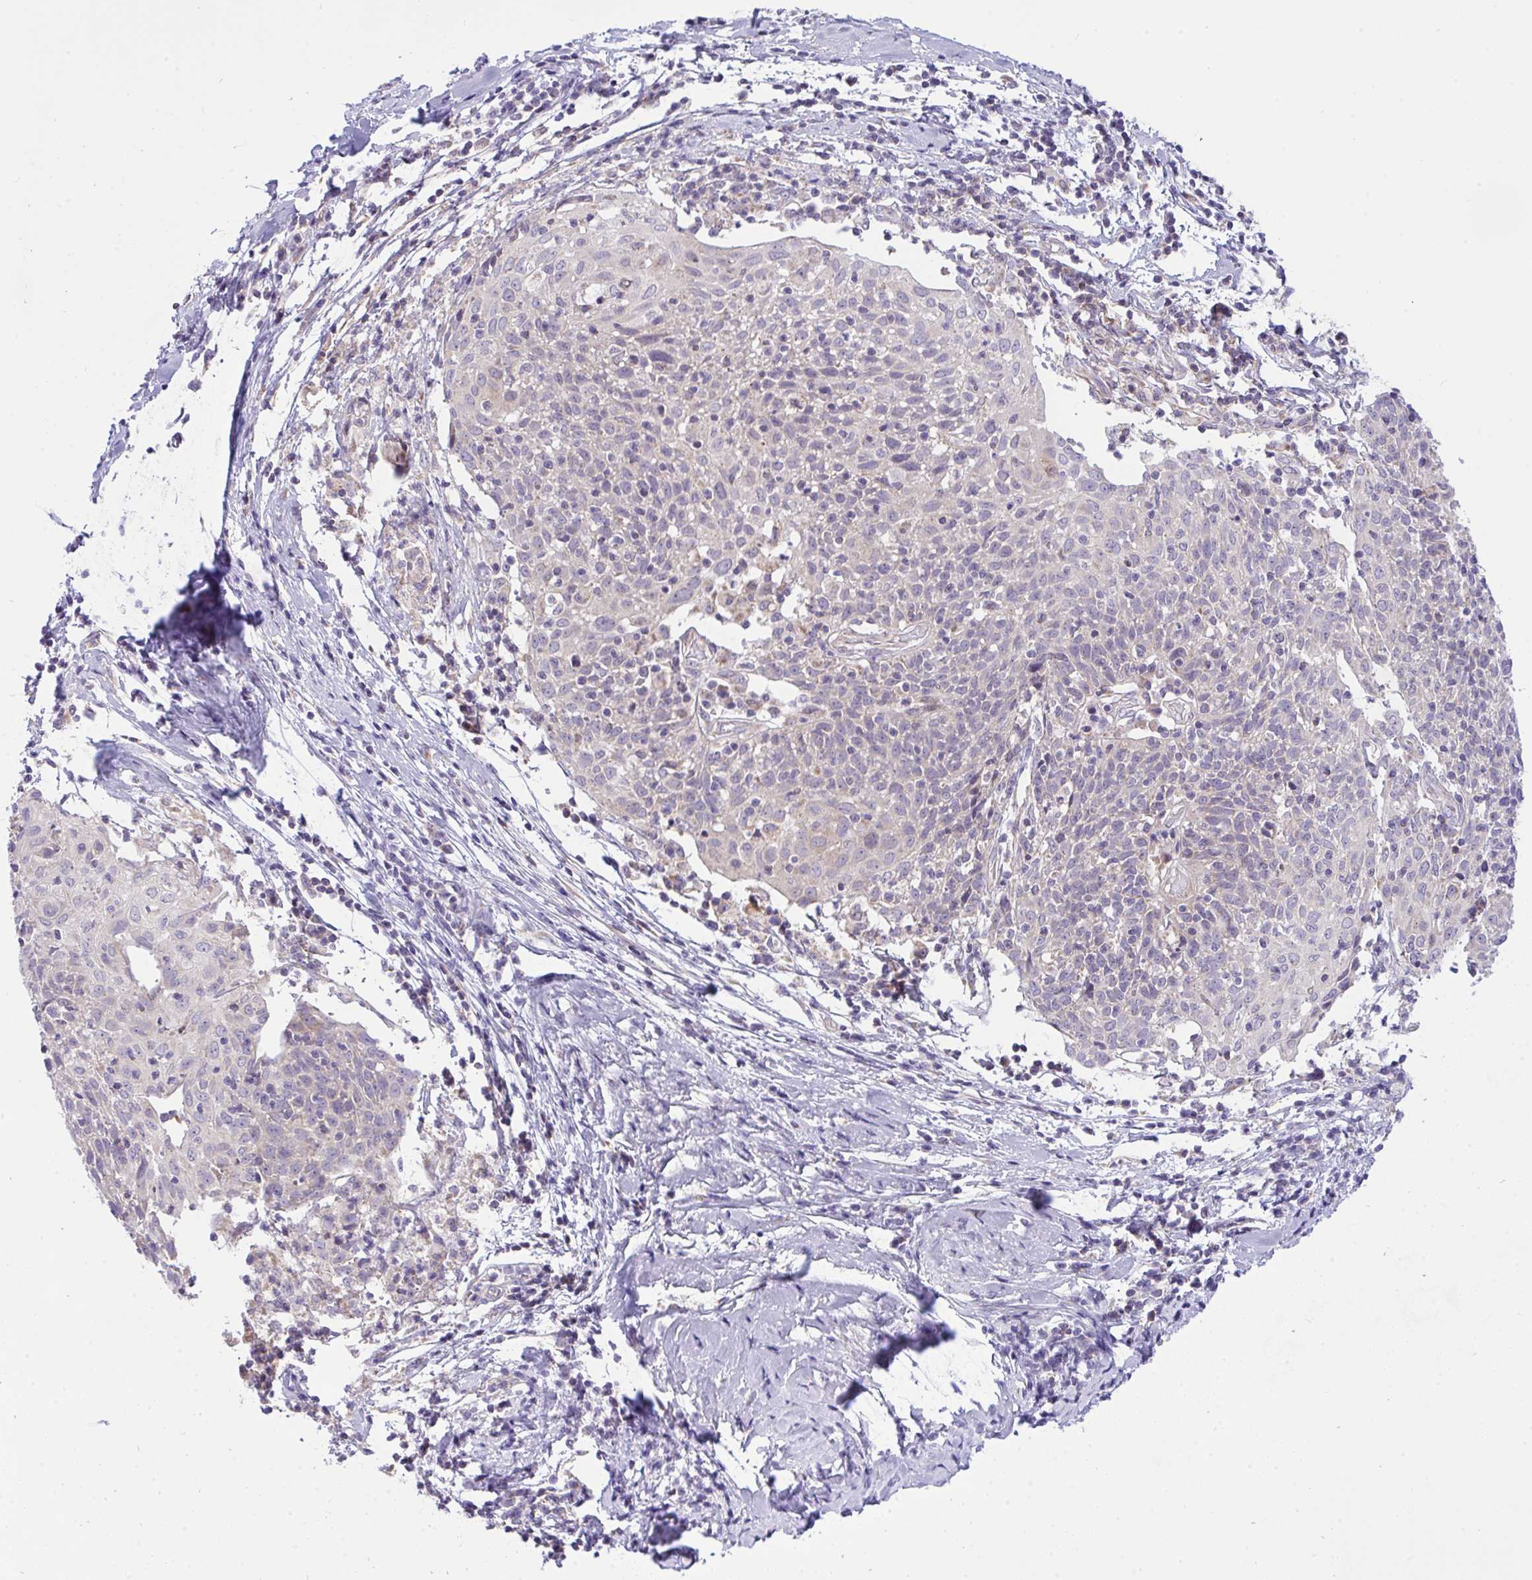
{"staining": {"intensity": "negative", "quantity": "none", "location": "none"}, "tissue": "cervical cancer", "cell_type": "Tumor cells", "image_type": "cancer", "snomed": [{"axis": "morphology", "description": "Squamous cell carcinoma, NOS"}, {"axis": "topography", "description": "Cervix"}], "caption": "Photomicrograph shows no significant protein staining in tumor cells of cervical cancer (squamous cell carcinoma). (DAB immunohistochemistry (IHC), high magnification).", "gene": "CEP63", "patient": {"sex": "female", "age": 52}}